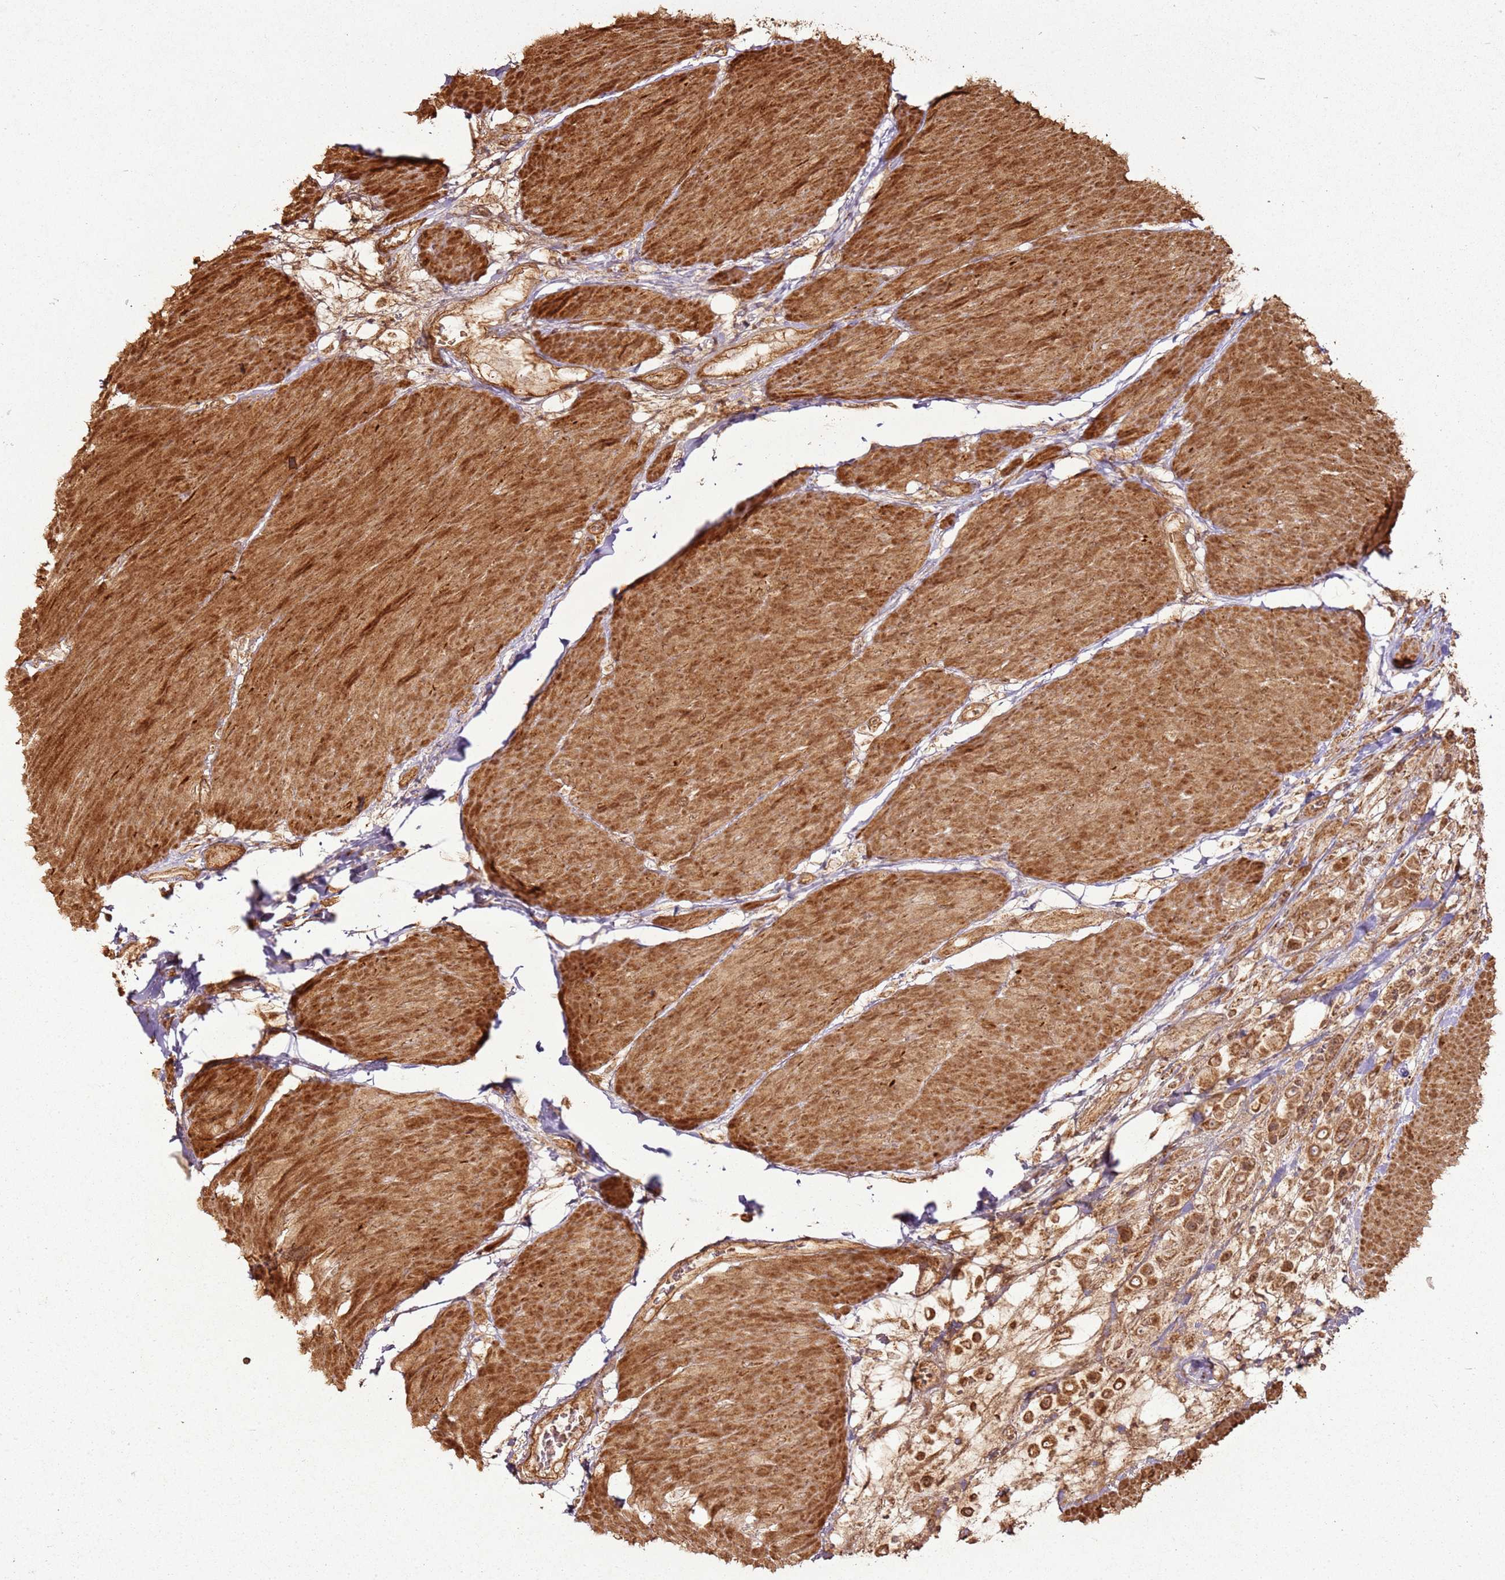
{"staining": {"intensity": "moderate", "quantity": ">75%", "location": "cytoplasmic/membranous"}, "tissue": "urothelial cancer", "cell_type": "Tumor cells", "image_type": "cancer", "snomed": [{"axis": "morphology", "description": "Urothelial carcinoma, High grade"}, {"axis": "topography", "description": "Urinary bladder"}], "caption": "High-grade urothelial carcinoma stained with a protein marker exhibits moderate staining in tumor cells.", "gene": "MRPS6", "patient": {"sex": "male", "age": 50}}